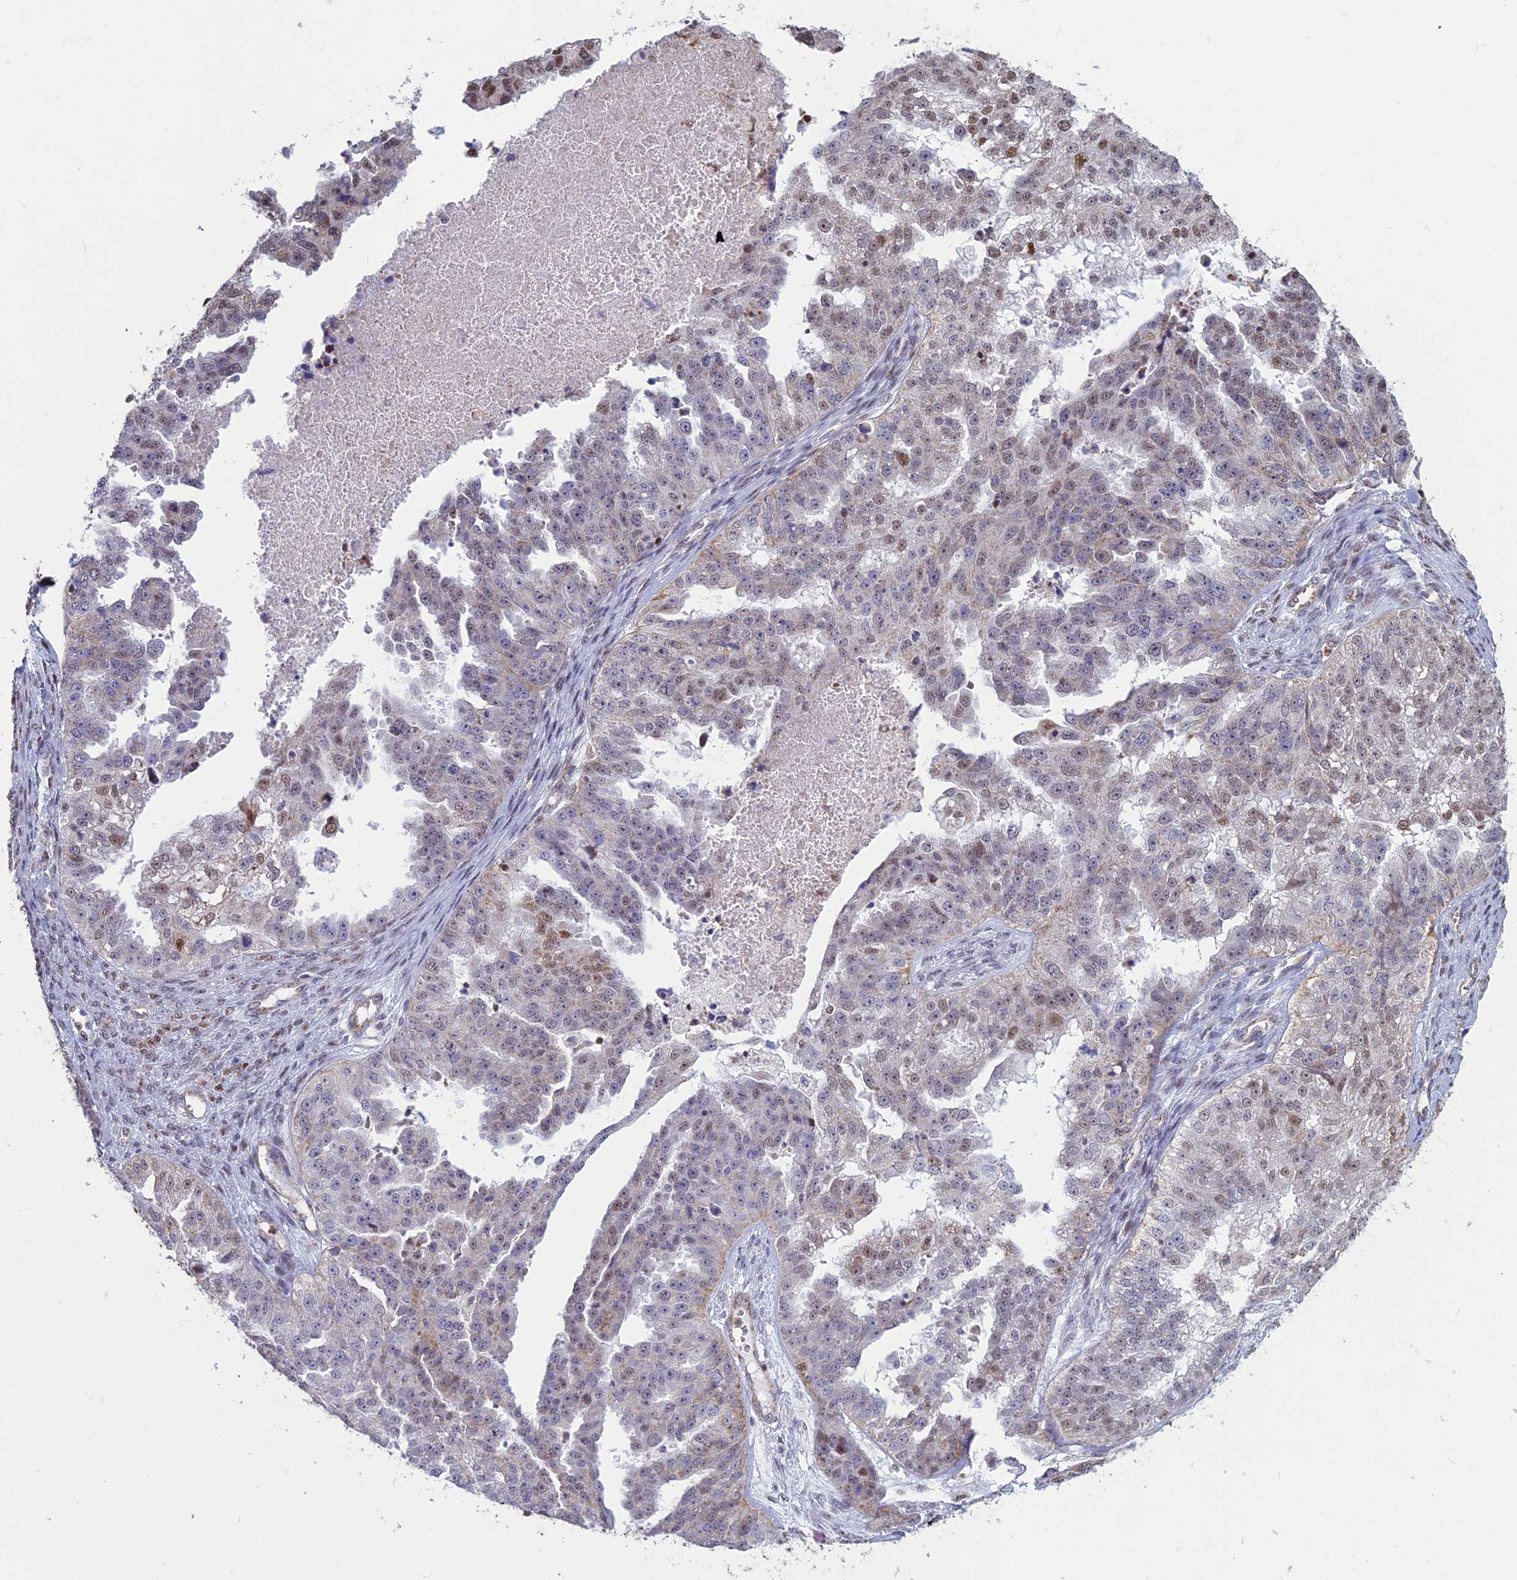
{"staining": {"intensity": "moderate", "quantity": "<25%", "location": "nuclear"}, "tissue": "ovarian cancer", "cell_type": "Tumor cells", "image_type": "cancer", "snomed": [{"axis": "morphology", "description": "Cystadenocarcinoma, serous, NOS"}, {"axis": "topography", "description": "Ovary"}], "caption": "An image showing moderate nuclear staining in approximately <25% of tumor cells in ovarian cancer, as visualized by brown immunohistochemical staining.", "gene": "ACSS1", "patient": {"sex": "female", "age": 58}}